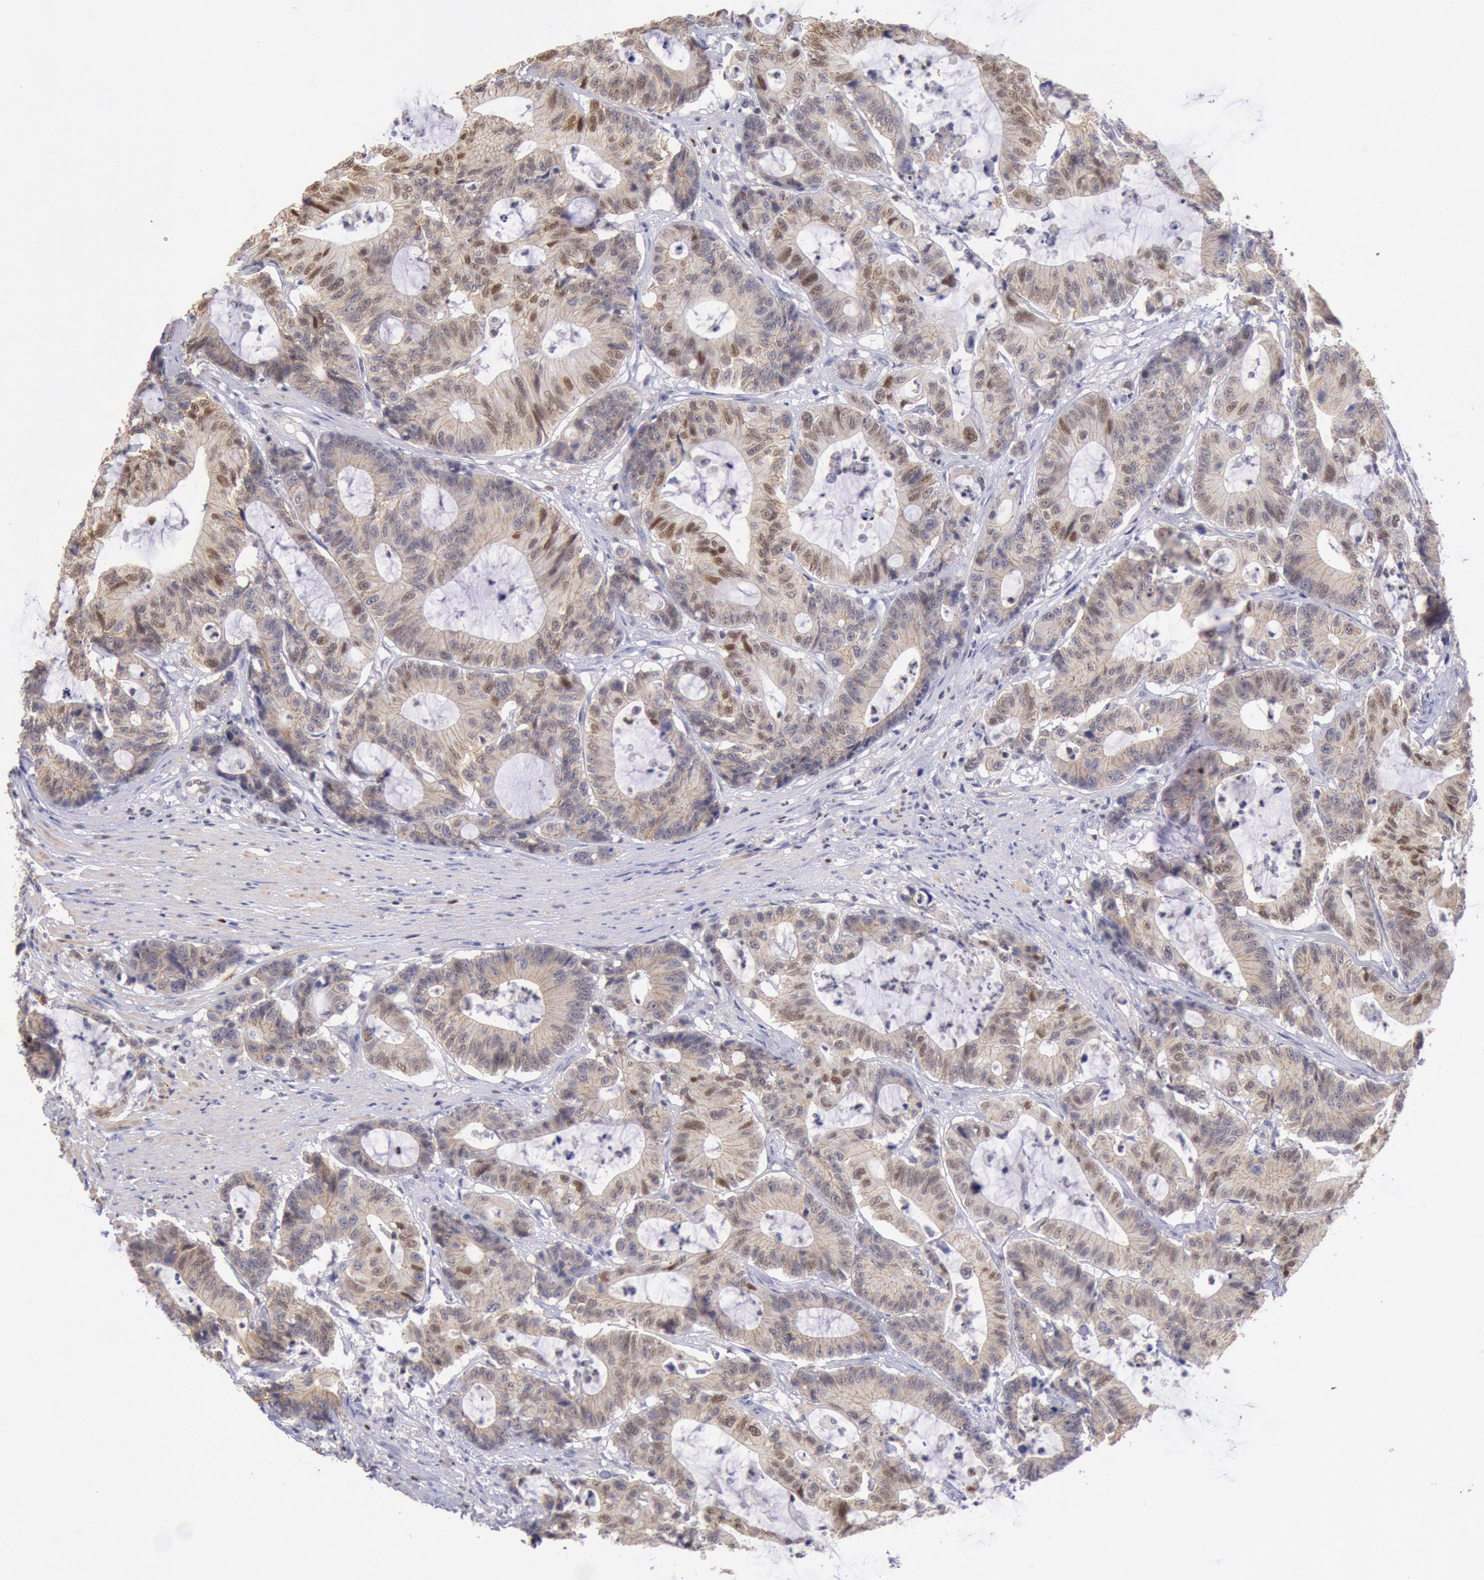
{"staining": {"intensity": "moderate", "quantity": "25%-75%", "location": "cytoplasmic/membranous"}, "tissue": "colorectal cancer", "cell_type": "Tumor cells", "image_type": "cancer", "snomed": [{"axis": "morphology", "description": "Adenocarcinoma, NOS"}, {"axis": "topography", "description": "Colon"}], "caption": "Protein expression analysis of colorectal cancer displays moderate cytoplasmic/membranous staining in about 25%-75% of tumor cells. (Stains: DAB (3,3'-diaminobenzidine) in brown, nuclei in blue, Microscopy: brightfield microscopy at high magnification).", "gene": "RPS6KA5", "patient": {"sex": "female", "age": 84}}